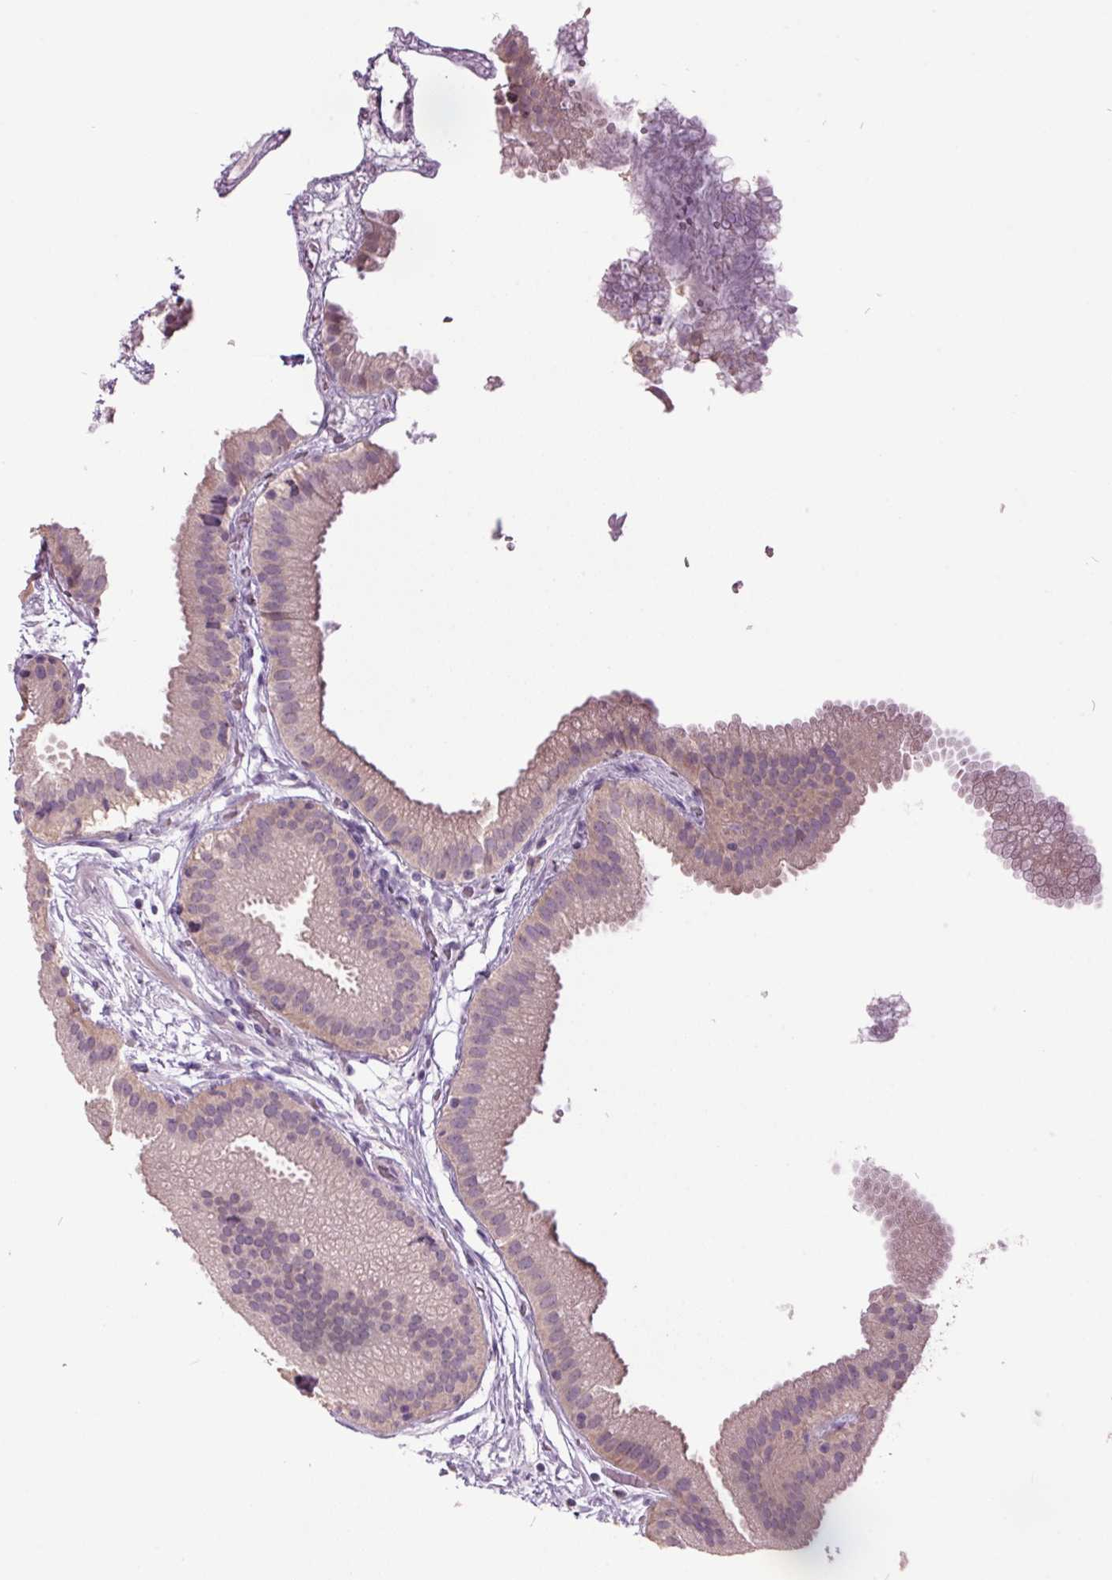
{"staining": {"intensity": "weak", "quantity": ">75%", "location": "cytoplasmic/membranous"}, "tissue": "gallbladder", "cell_type": "Glandular cells", "image_type": "normal", "snomed": [{"axis": "morphology", "description": "Normal tissue, NOS"}, {"axis": "topography", "description": "Gallbladder"}], "caption": "About >75% of glandular cells in benign gallbladder reveal weak cytoplasmic/membranous protein staining as visualized by brown immunohistochemical staining.", "gene": "C2orf16", "patient": {"sex": "female", "age": 63}}